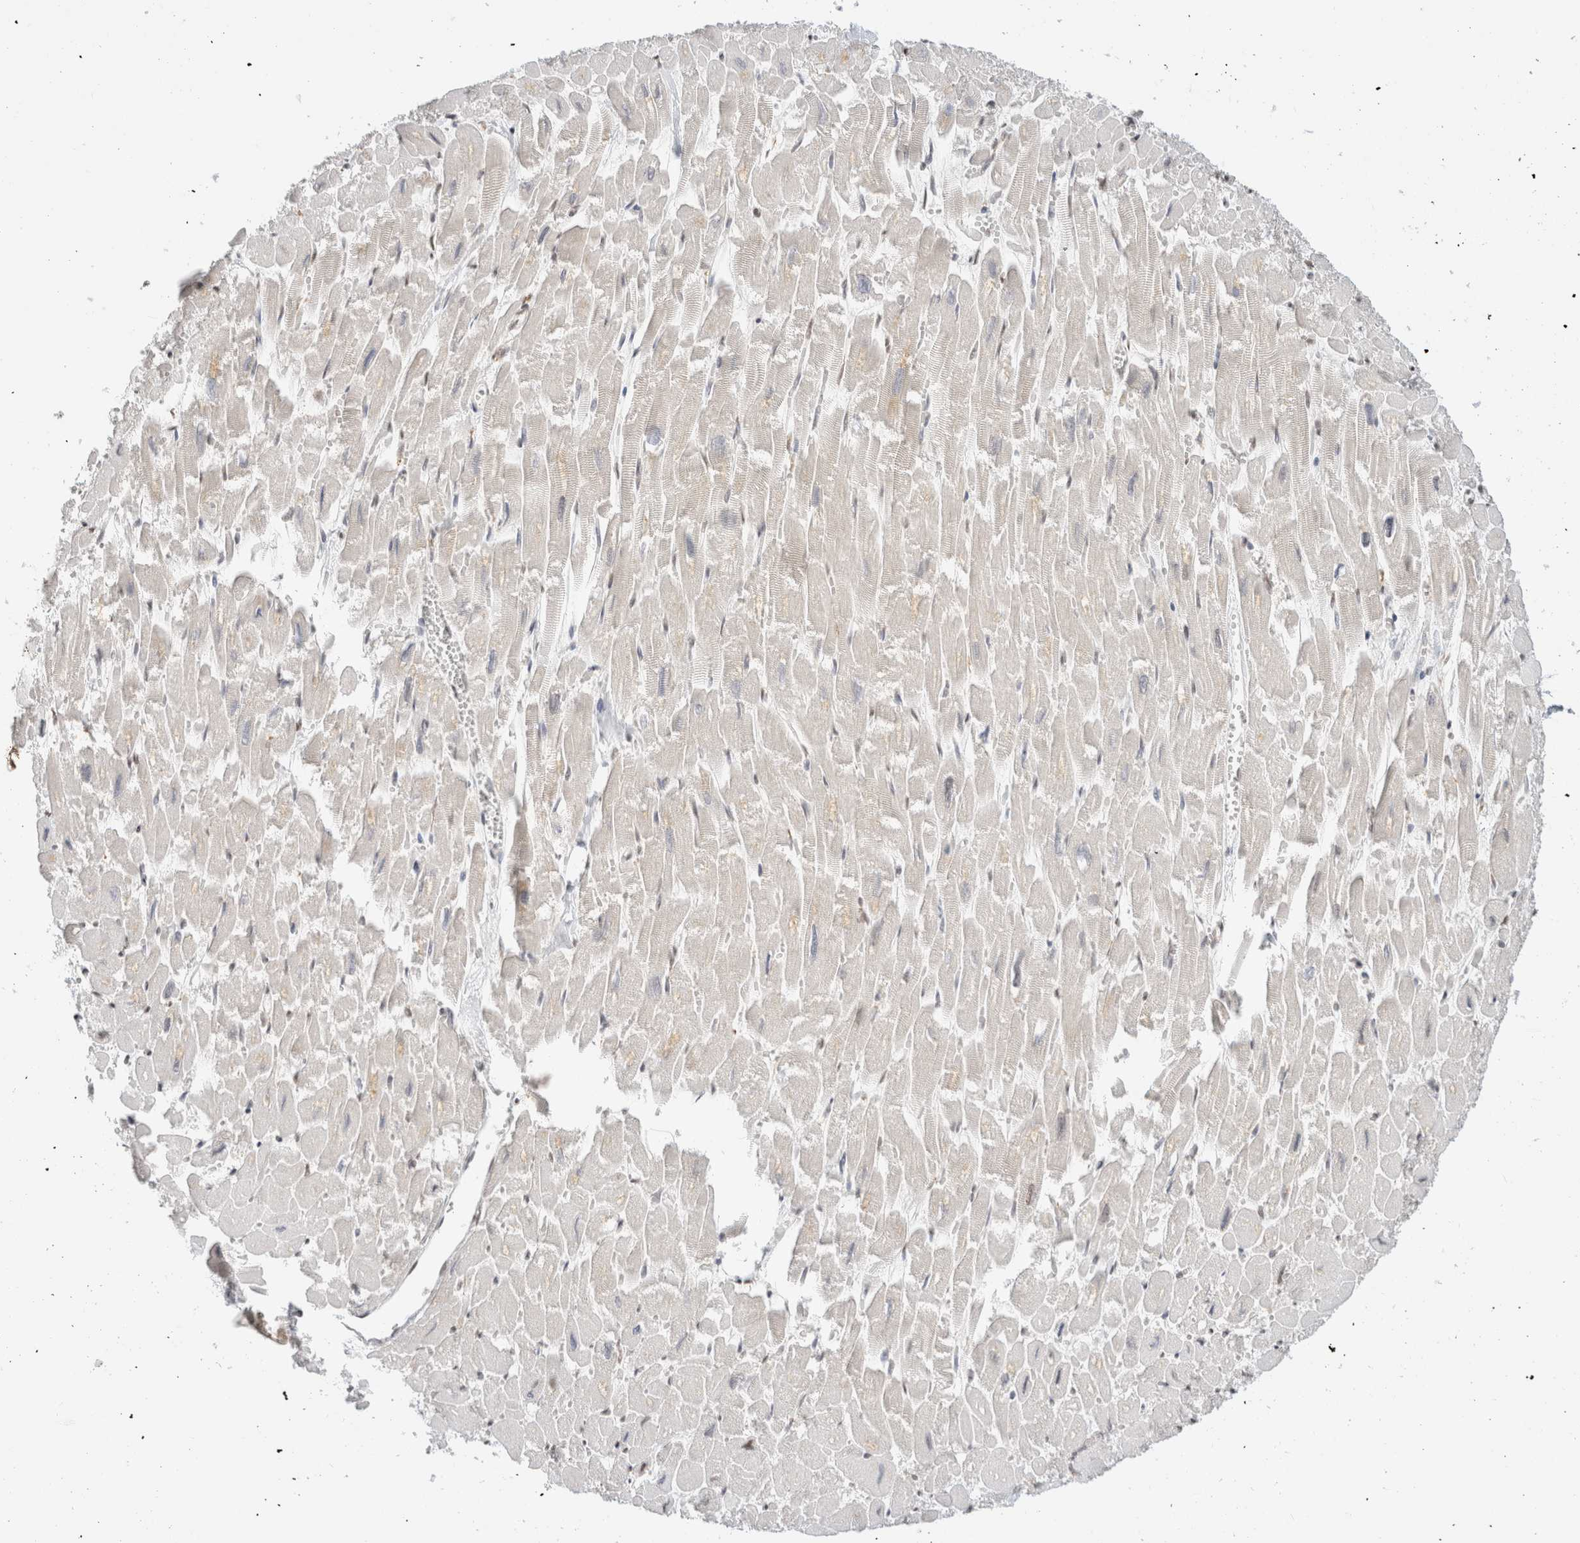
{"staining": {"intensity": "weak", "quantity": "<25%", "location": "nuclear"}, "tissue": "heart muscle", "cell_type": "Cardiomyocytes", "image_type": "normal", "snomed": [{"axis": "morphology", "description": "Normal tissue, NOS"}, {"axis": "topography", "description": "Heart"}], "caption": "Micrograph shows no protein staining in cardiomyocytes of normal heart muscle.", "gene": "HDLBP", "patient": {"sex": "male", "age": 54}}